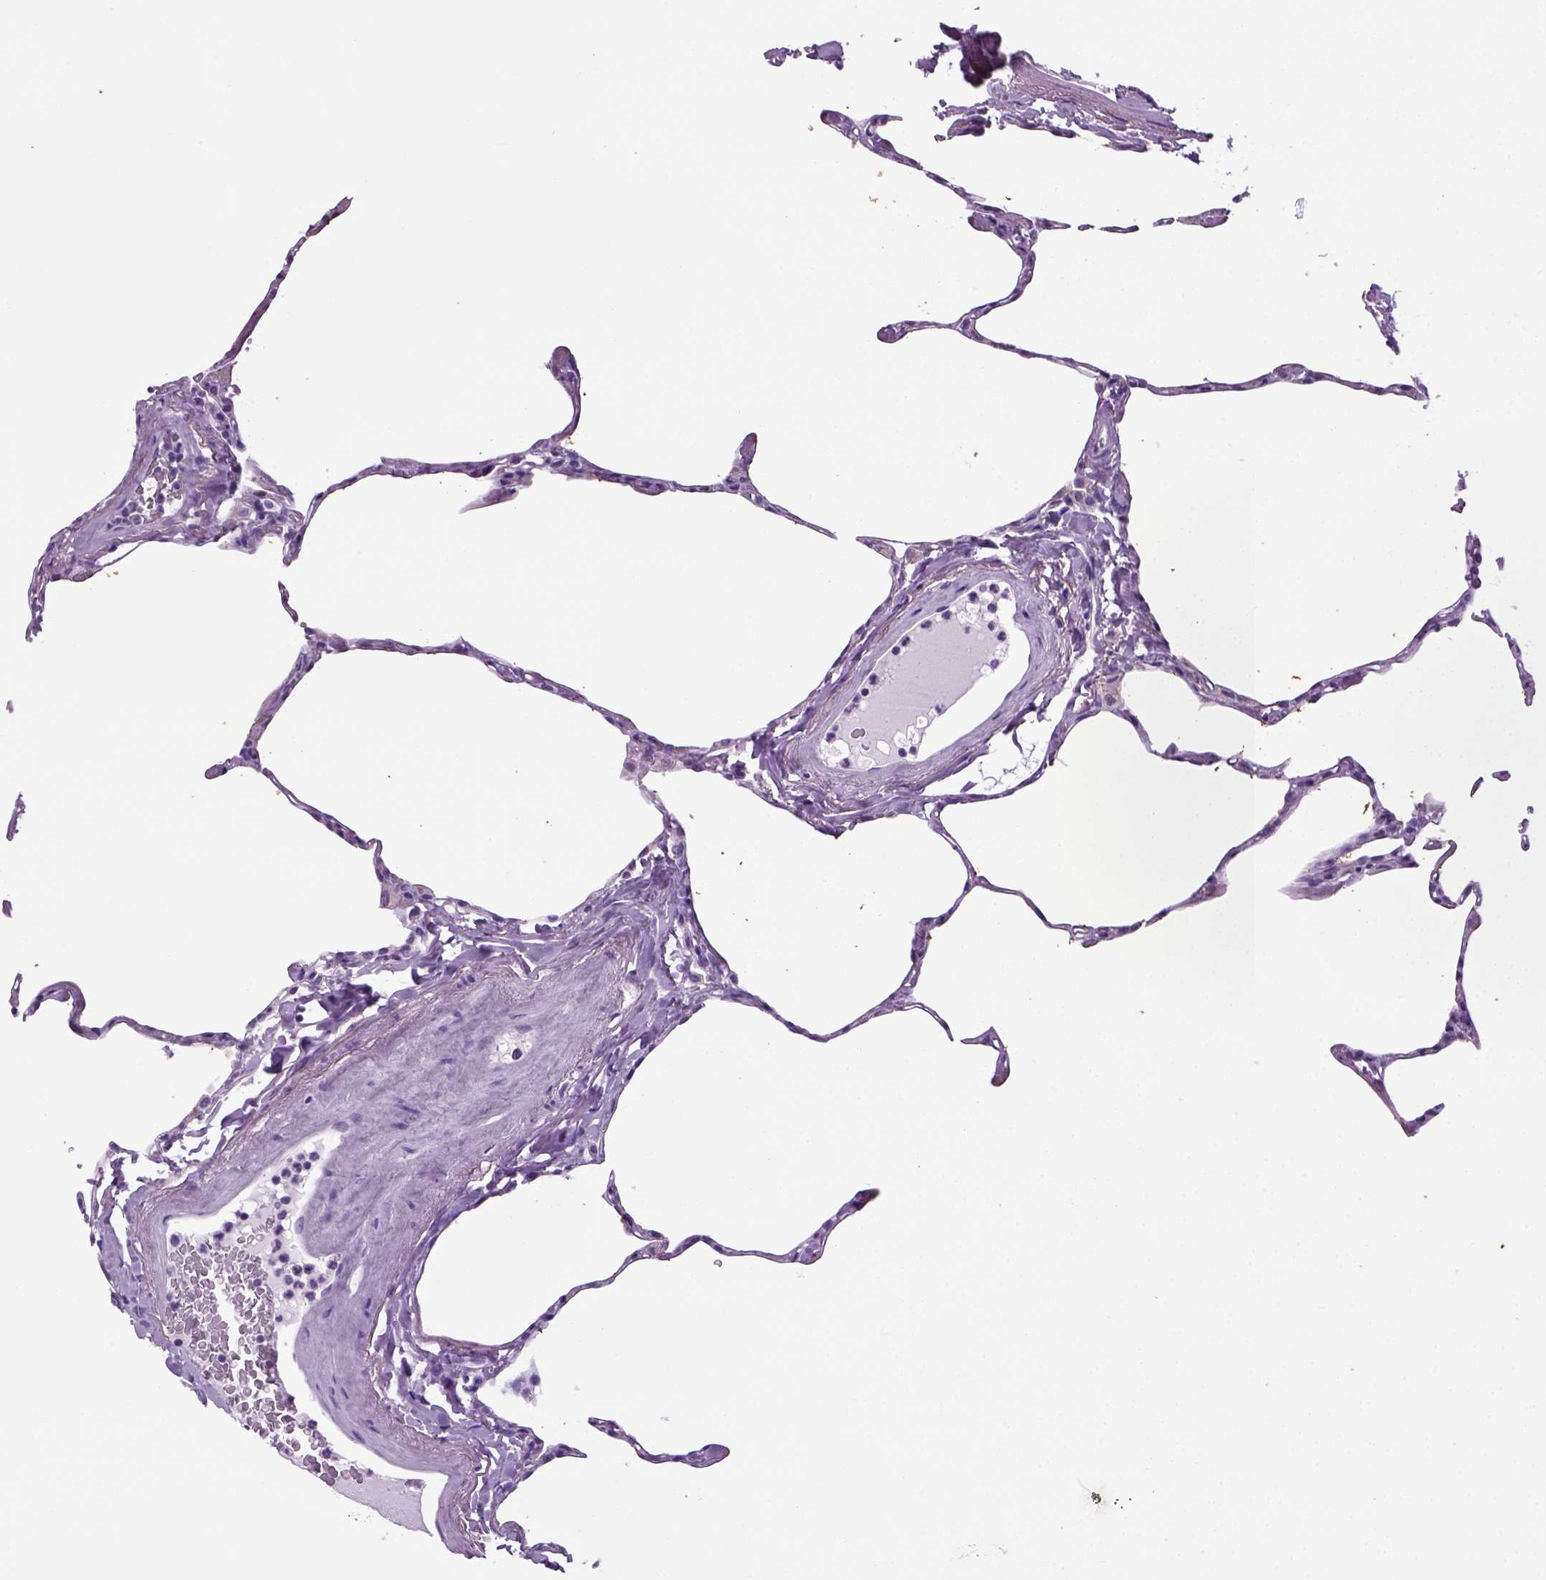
{"staining": {"intensity": "negative", "quantity": "none", "location": "none"}, "tissue": "lung", "cell_type": "Alveolar cells", "image_type": "normal", "snomed": [{"axis": "morphology", "description": "Normal tissue, NOS"}, {"axis": "topography", "description": "Lung"}], "caption": "Immunohistochemistry (IHC) histopathology image of unremarkable lung: human lung stained with DAB (3,3'-diaminobenzidine) displays no significant protein expression in alveolar cells.", "gene": "HMCN2", "patient": {"sex": "male", "age": 65}}